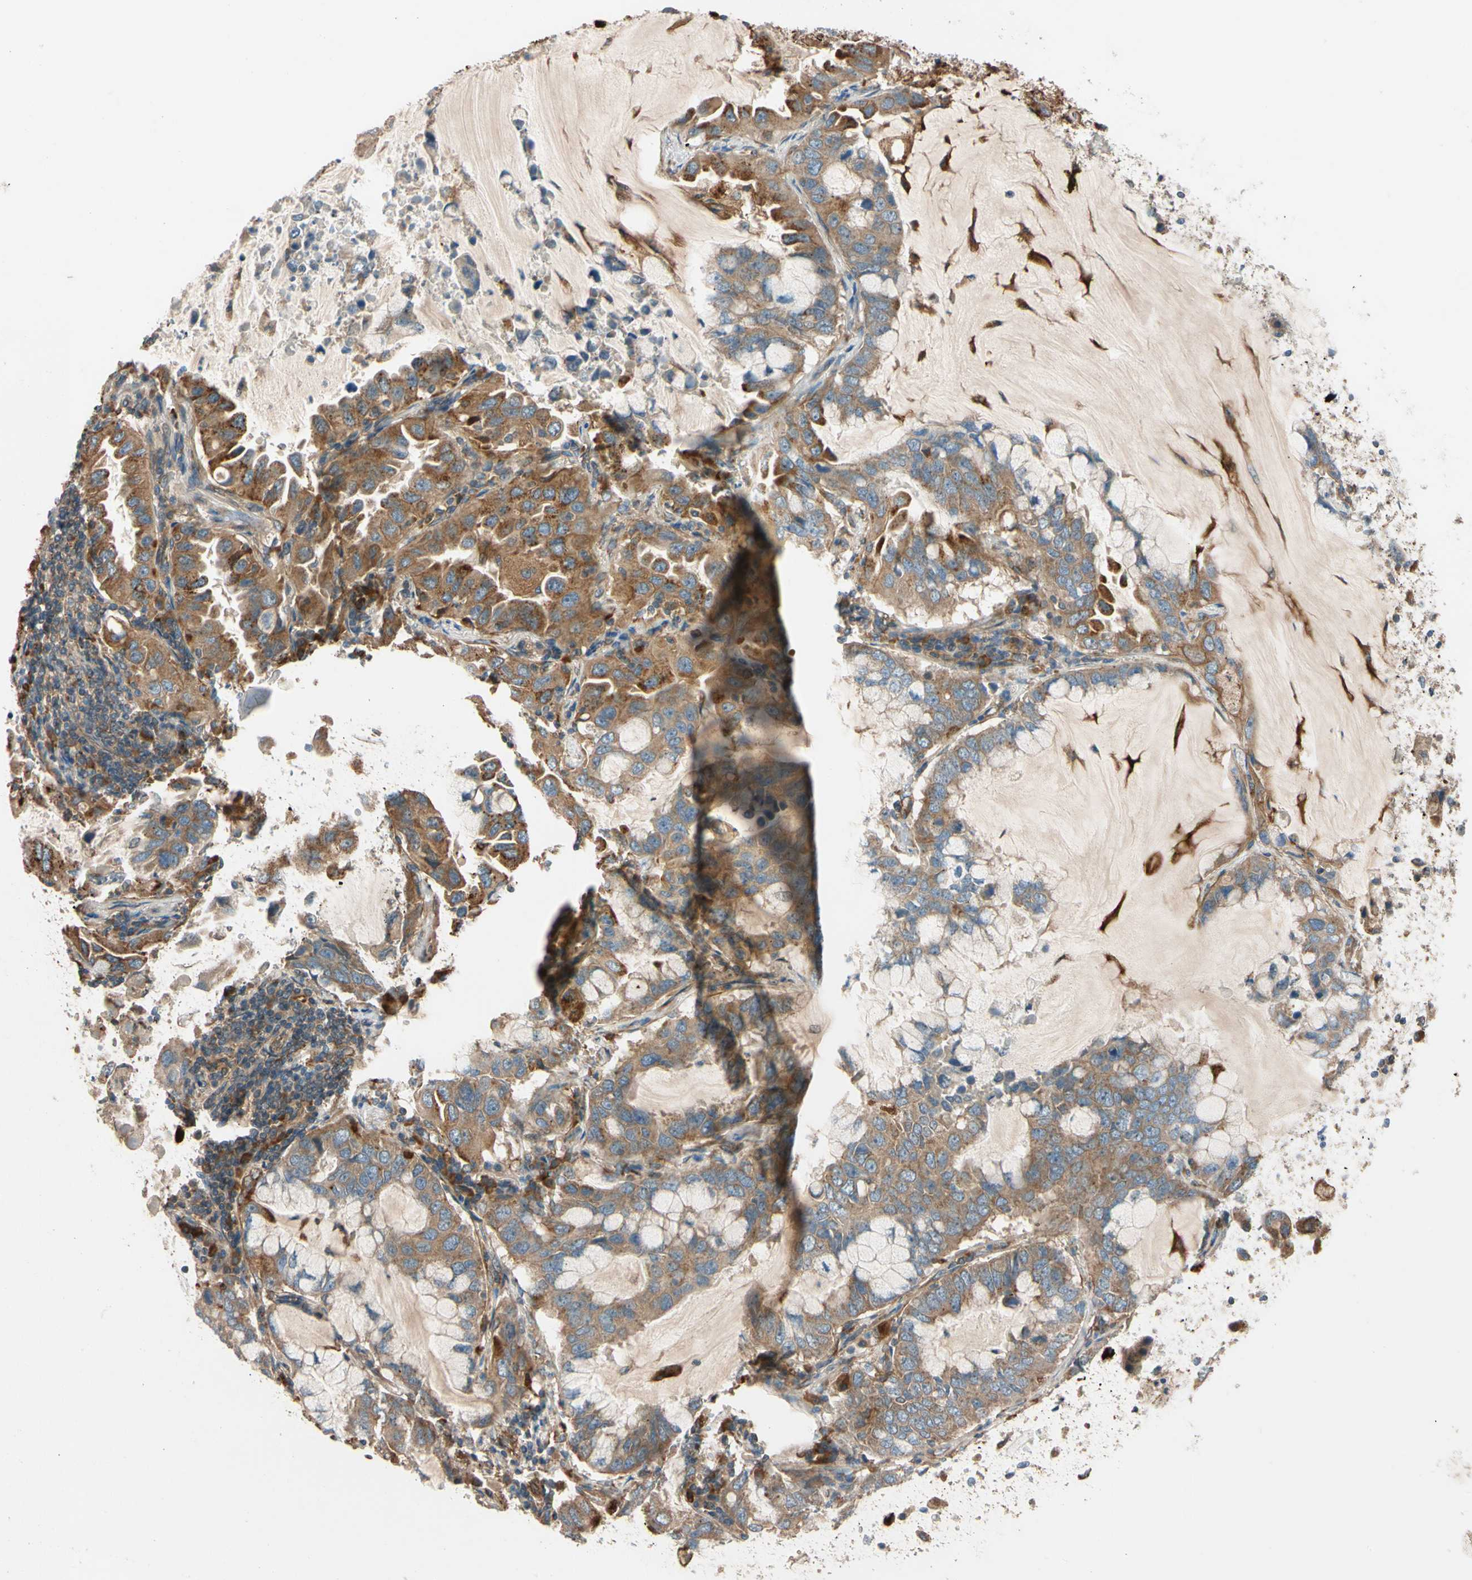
{"staining": {"intensity": "moderate", "quantity": ">75%", "location": "cytoplasmic/membranous"}, "tissue": "lung cancer", "cell_type": "Tumor cells", "image_type": "cancer", "snomed": [{"axis": "morphology", "description": "Adenocarcinoma, NOS"}, {"axis": "topography", "description": "Lung"}], "caption": "Protein expression analysis of lung cancer (adenocarcinoma) demonstrates moderate cytoplasmic/membranous staining in about >75% of tumor cells. The staining was performed using DAB to visualize the protein expression in brown, while the nuclei were stained in blue with hematoxylin (Magnification: 20x).", "gene": "PHYH", "patient": {"sex": "male", "age": 64}}